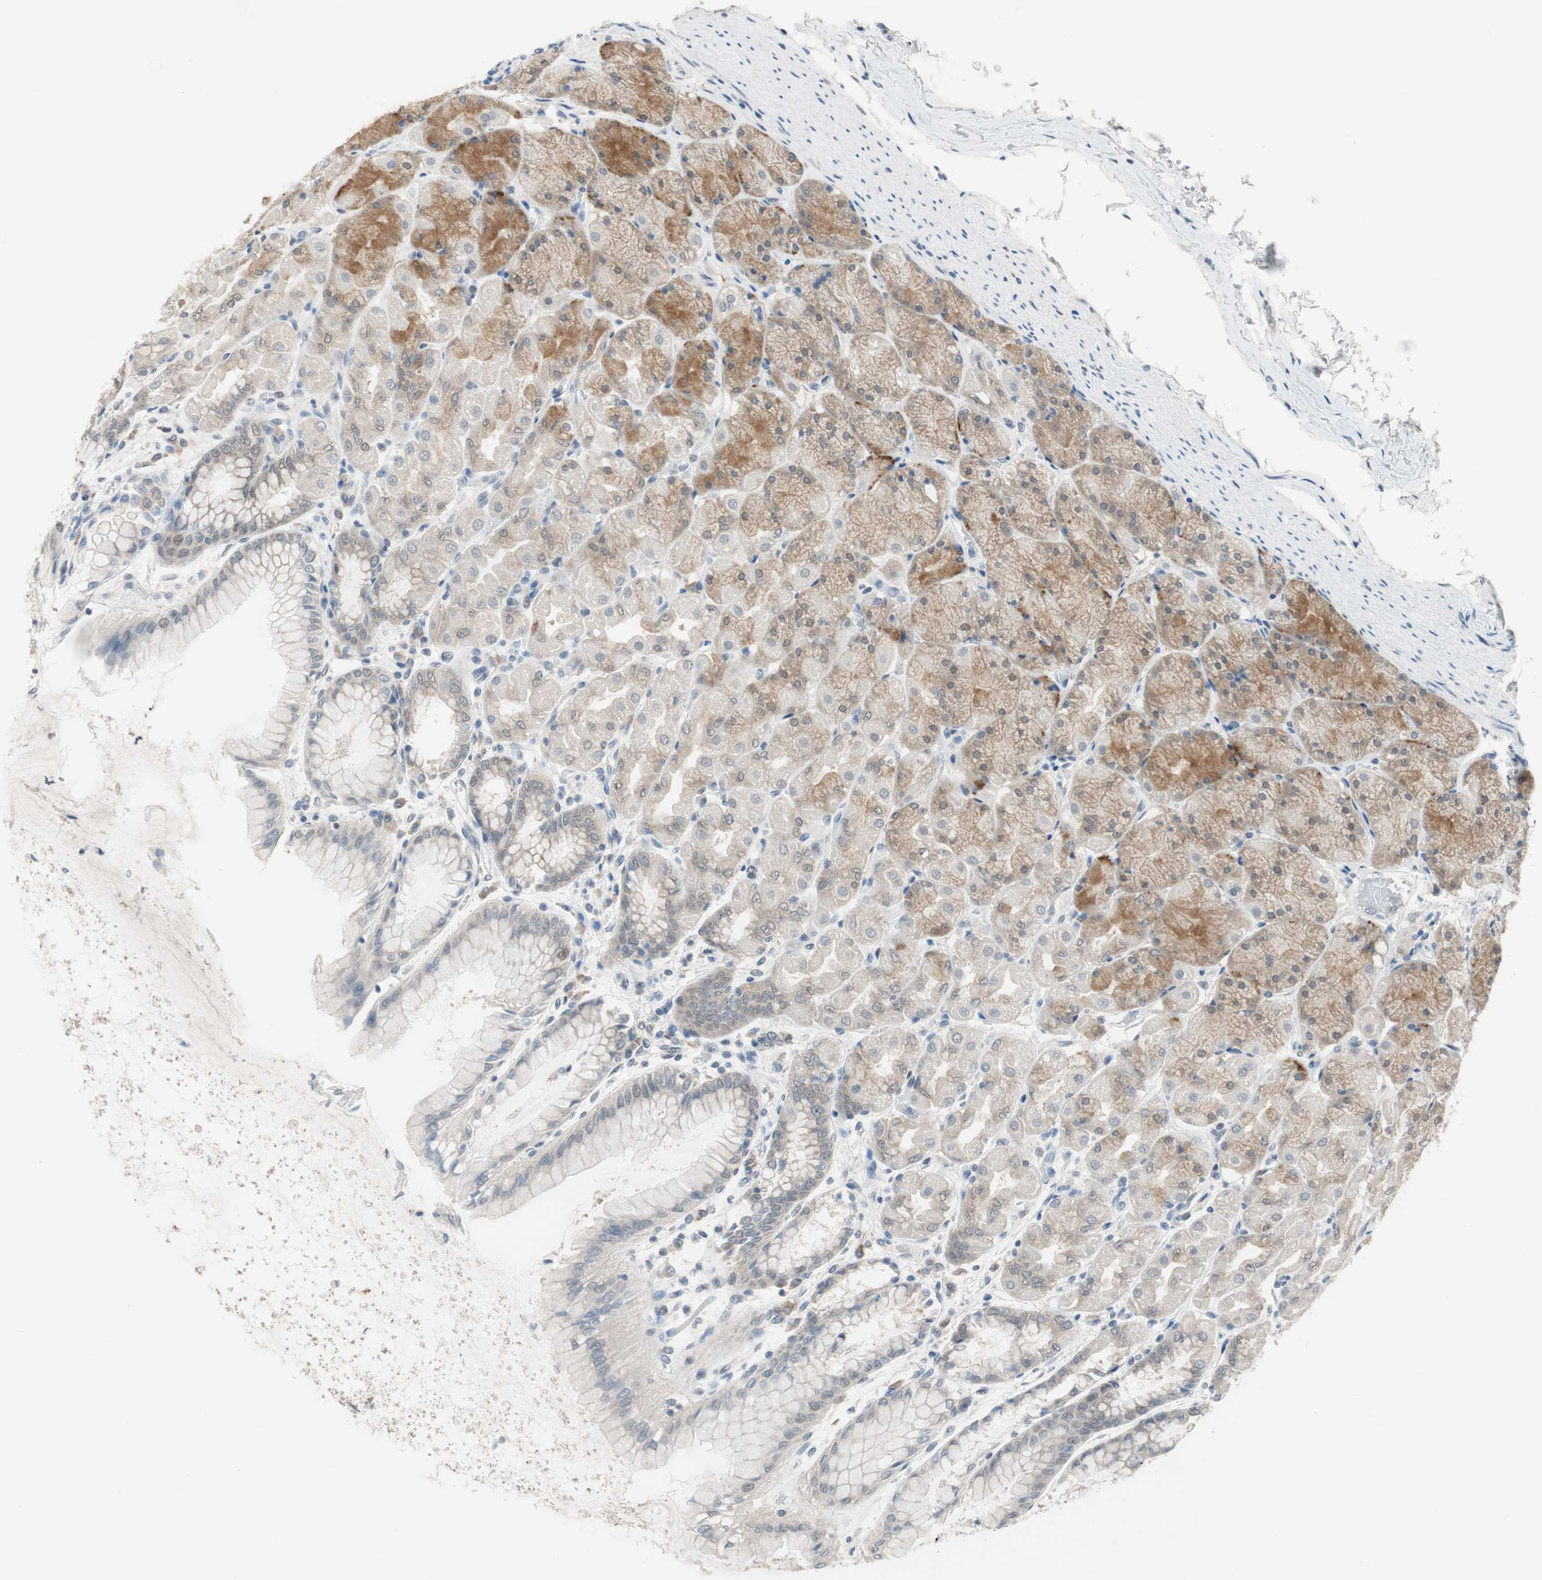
{"staining": {"intensity": "moderate", "quantity": "25%-75%", "location": "cytoplasmic/membranous"}, "tissue": "stomach", "cell_type": "Glandular cells", "image_type": "normal", "snomed": [{"axis": "morphology", "description": "Normal tissue, NOS"}, {"axis": "topography", "description": "Stomach, upper"}], "caption": "Immunohistochemistry (DAB) staining of normal human stomach exhibits moderate cytoplasmic/membranous protein staining in approximately 25%-75% of glandular cells. The protein of interest is shown in brown color, while the nuclei are stained blue.", "gene": "GRHL1", "patient": {"sex": "female", "age": 56}}